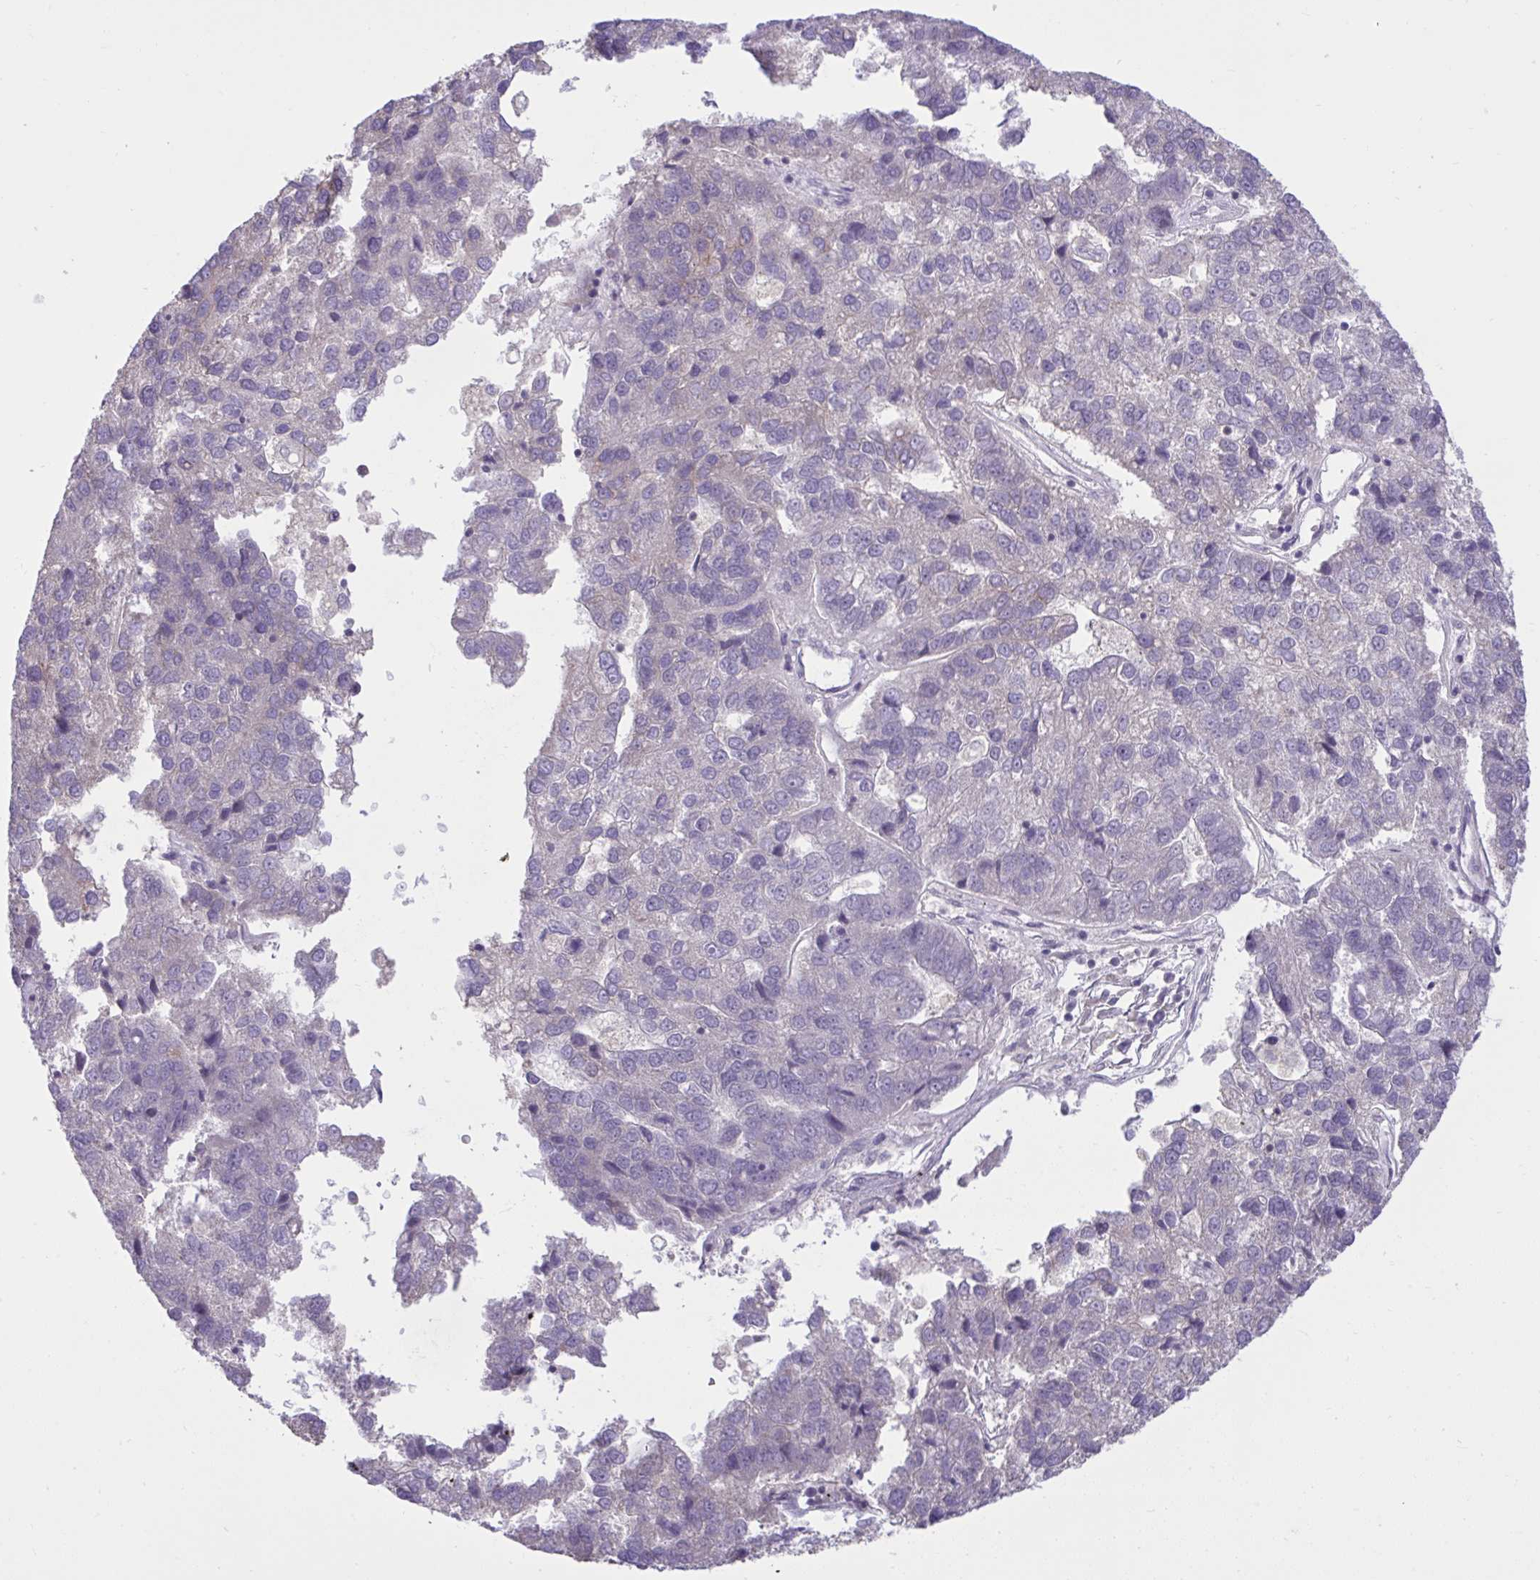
{"staining": {"intensity": "negative", "quantity": "none", "location": "none"}, "tissue": "pancreatic cancer", "cell_type": "Tumor cells", "image_type": "cancer", "snomed": [{"axis": "morphology", "description": "Adenocarcinoma, NOS"}, {"axis": "topography", "description": "Pancreas"}], "caption": "A high-resolution image shows IHC staining of pancreatic cancer, which demonstrates no significant expression in tumor cells. (DAB immunohistochemistry, high magnification).", "gene": "CYP20A1", "patient": {"sex": "female", "age": 61}}